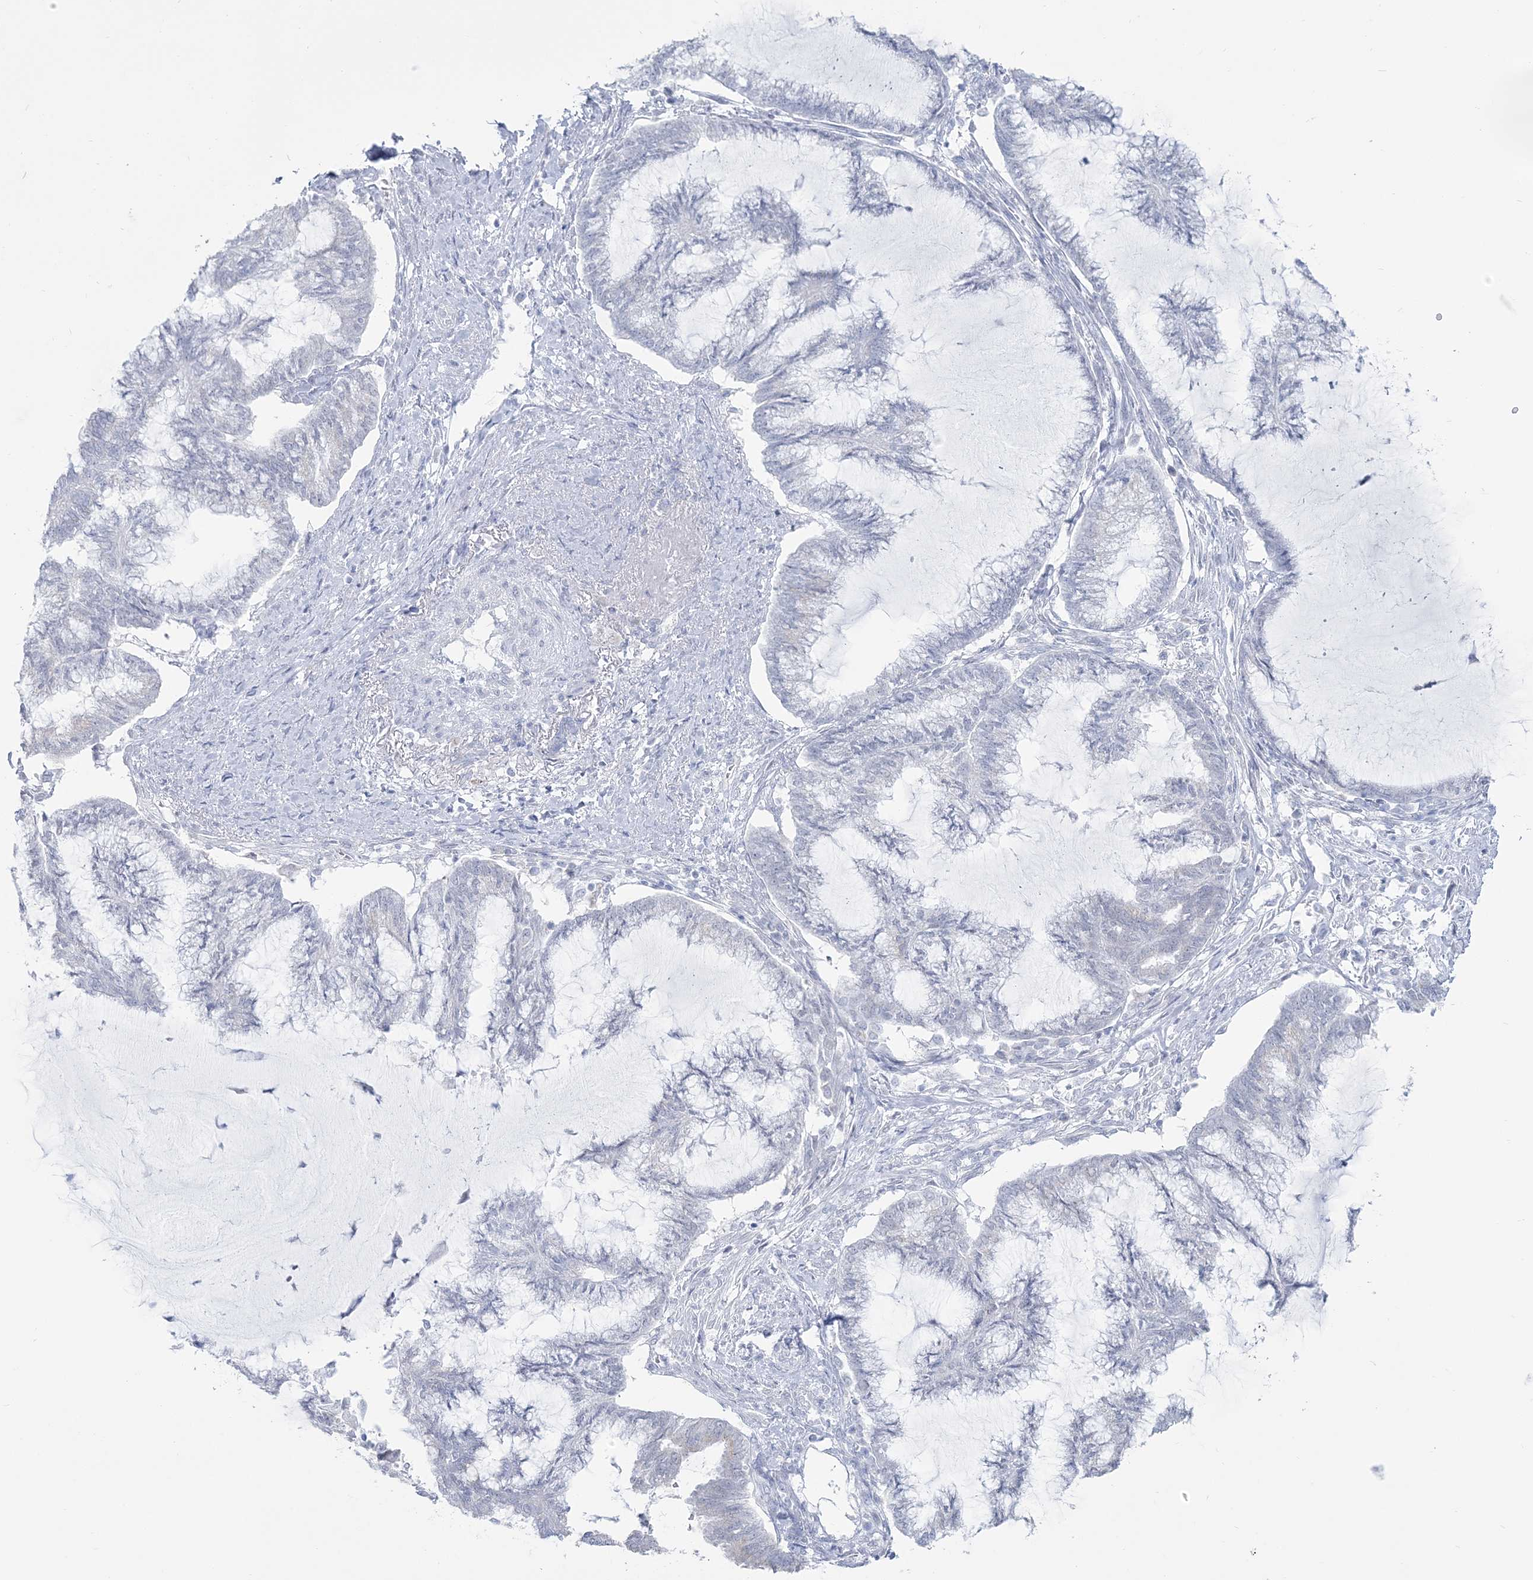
{"staining": {"intensity": "negative", "quantity": "none", "location": "none"}, "tissue": "endometrial cancer", "cell_type": "Tumor cells", "image_type": "cancer", "snomed": [{"axis": "morphology", "description": "Adenocarcinoma, NOS"}, {"axis": "topography", "description": "Endometrium"}], "caption": "Endometrial cancer (adenocarcinoma) was stained to show a protein in brown. There is no significant staining in tumor cells.", "gene": "ZNF843", "patient": {"sex": "female", "age": 86}}